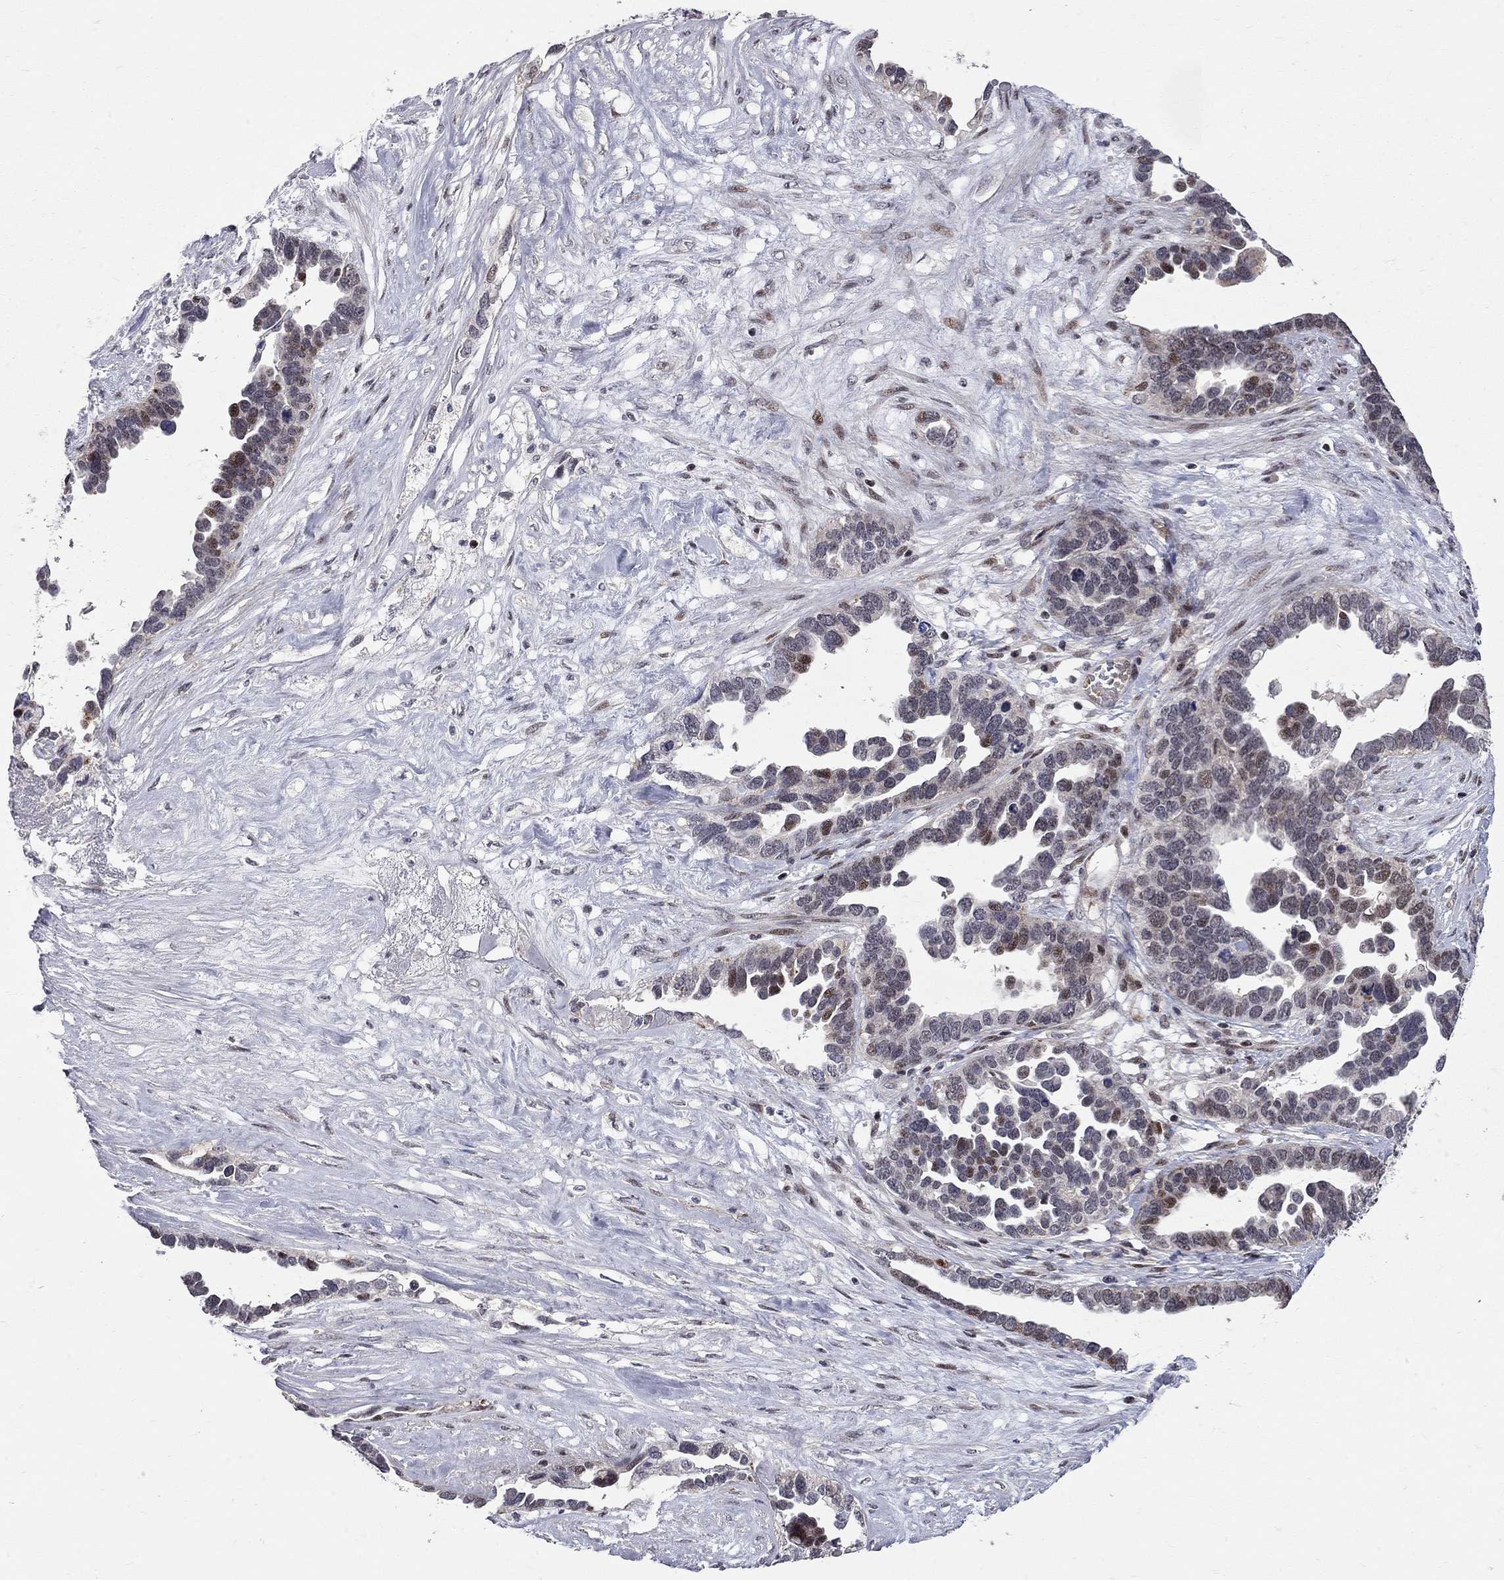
{"staining": {"intensity": "weak", "quantity": "<25%", "location": "nuclear"}, "tissue": "ovarian cancer", "cell_type": "Tumor cells", "image_type": "cancer", "snomed": [{"axis": "morphology", "description": "Cystadenocarcinoma, serous, NOS"}, {"axis": "topography", "description": "Ovary"}], "caption": "IHC of ovarian cancer (serous cystadenocarcinoma) exhibits no positivity in tumor cells.", "gene": "HDAC3", "patient": {"sex": "female", "age": 54}}